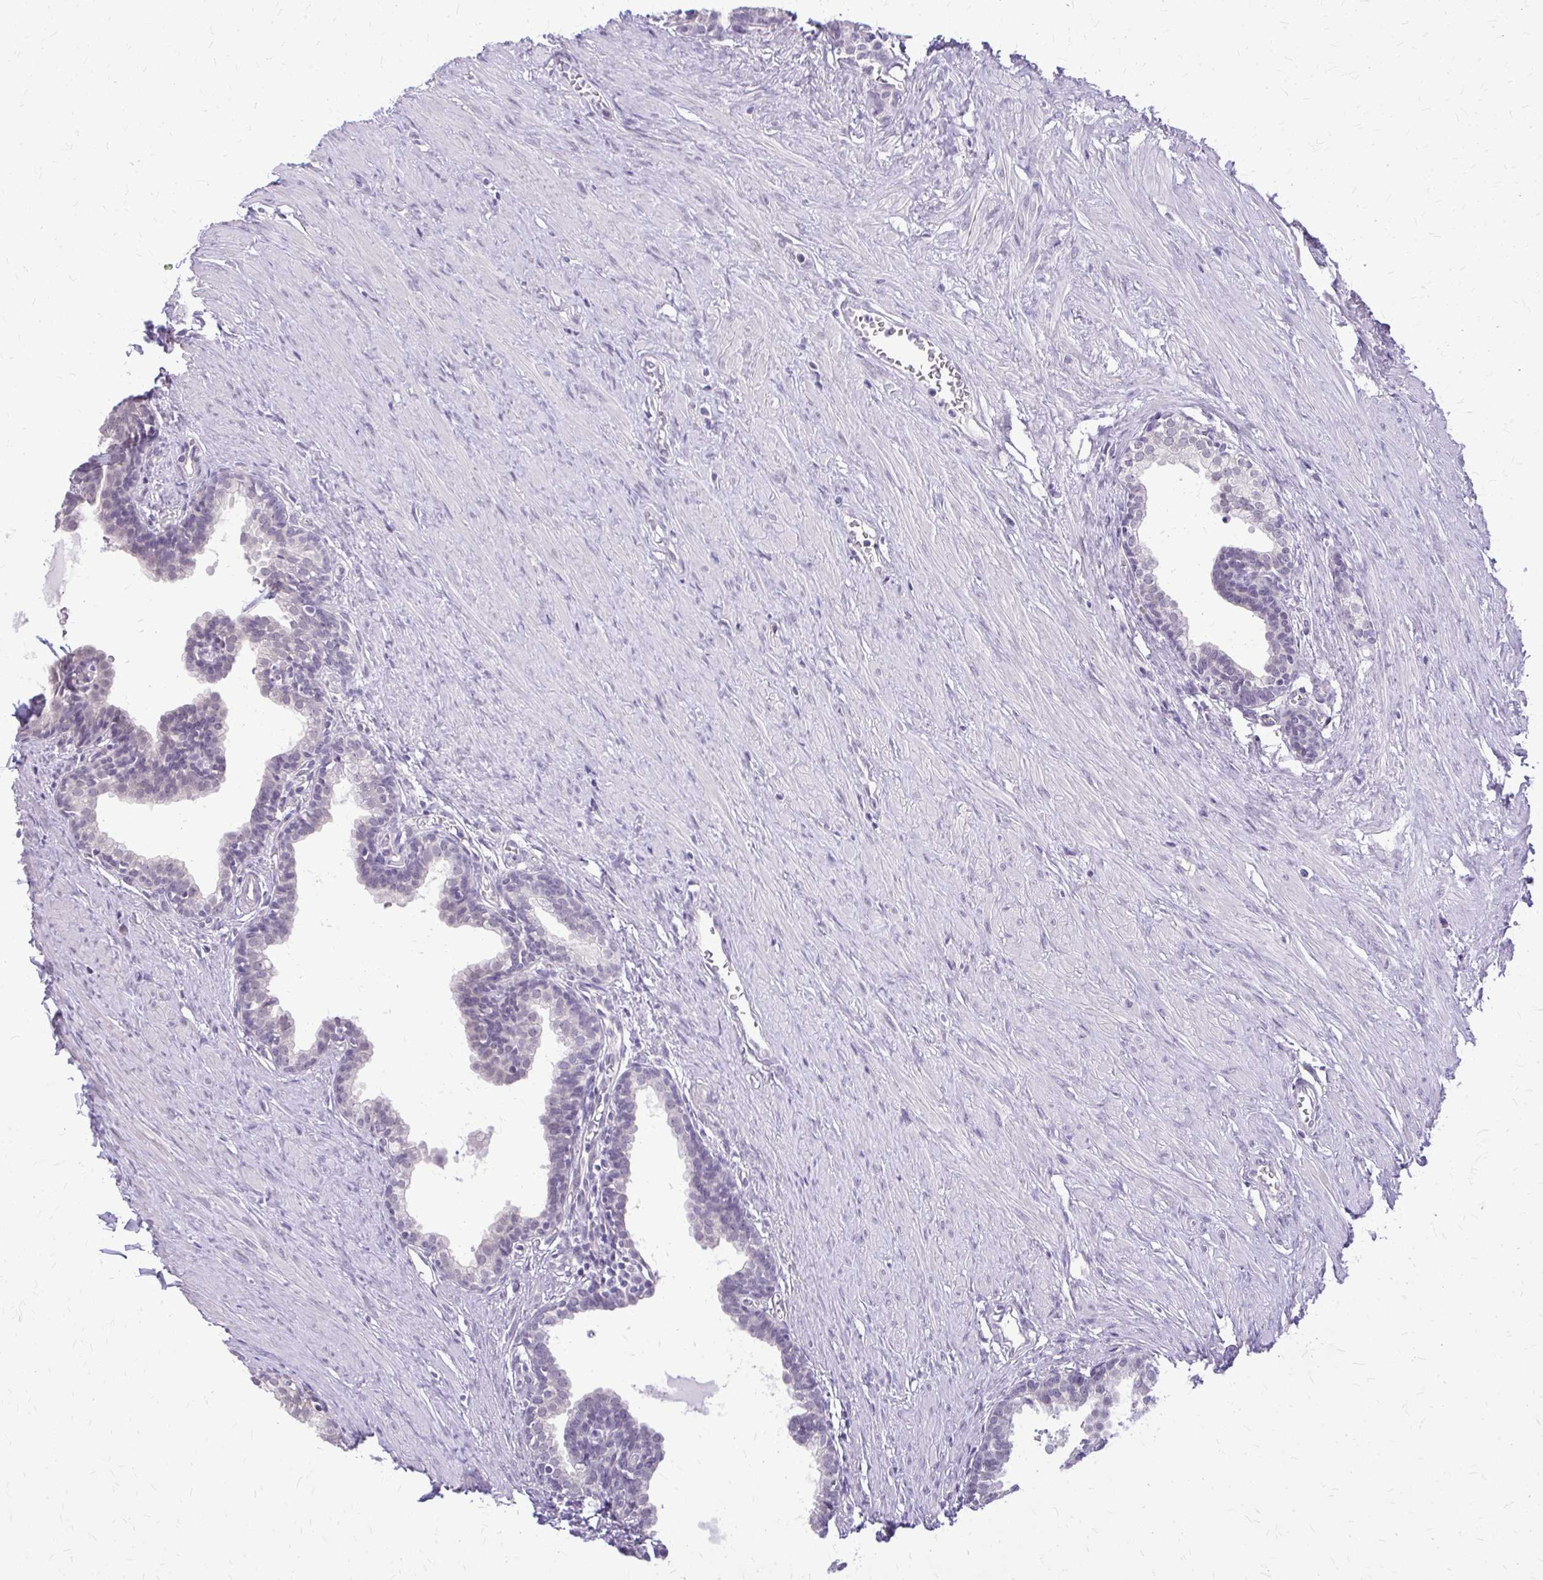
{"staining": {"intensity": "negative", "quantity": "none", "location": "none"}, "tissue": "prostate", "cell_type": "Glandular cells", "image_type": "normal", "snomed": [{"axis": "morphology", "description": "Normal tissue, NOS"}, {"axis": "topography", "description": "Prostate"}, {"axis": "topography", "description": "Peripheral nerve tissue"}], "caption": "This is an IHC histopathology image of normal prostate. There is no positivity in glandular cells.", "gene": "PLCB1", "patient": {"sex": "male", "age": 55}}